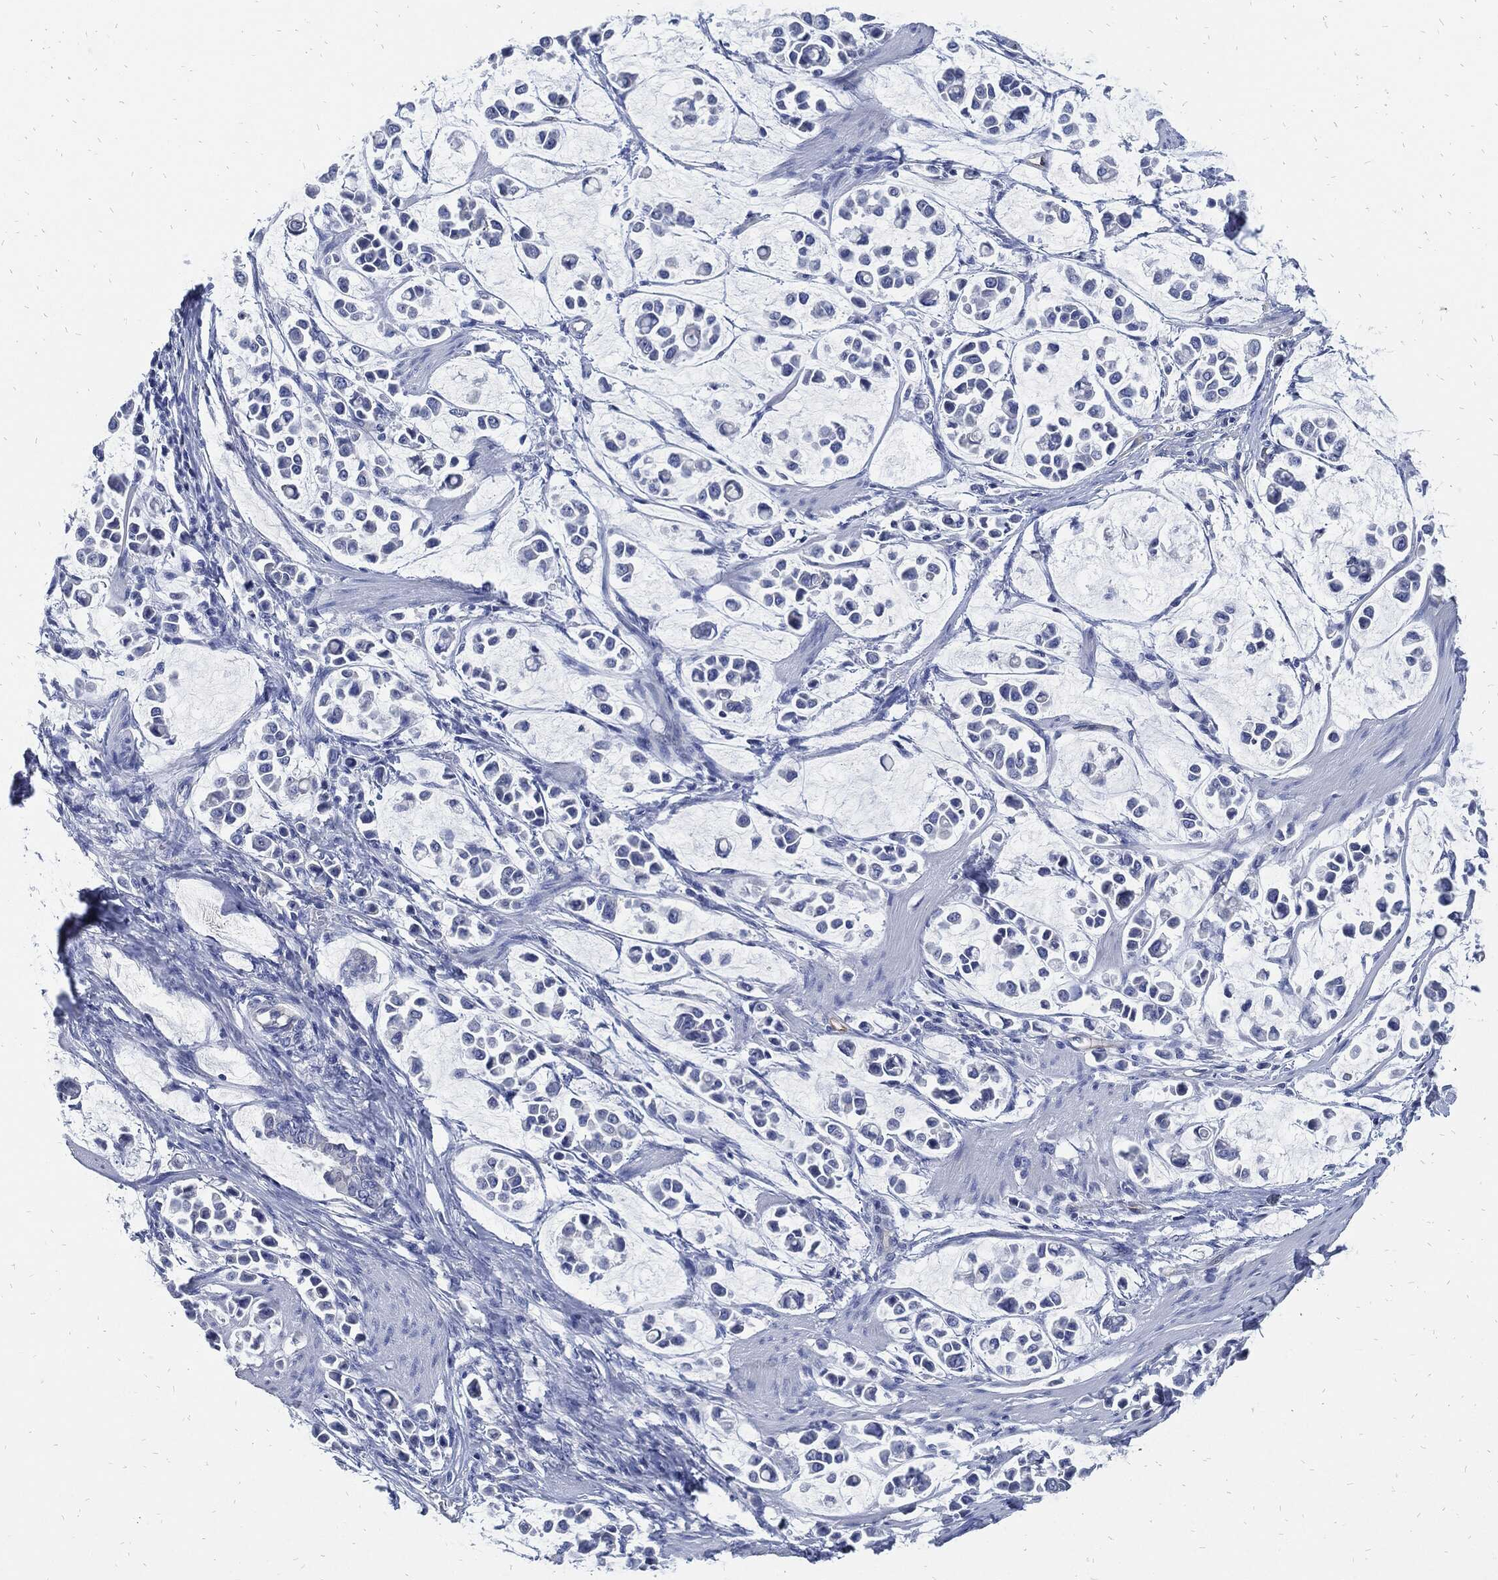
{"staining": {"intensity": "negative", "quantity": "none", "location": "none"}, "tissue": "stomach cancer", "cell_type": "Tumor cells", "image_type": "cancer", "snomed": [{"axis": "morphology", "description": "Adenocarcinoma, NOS"}, {"axis": "topography", "description": "Stomach"}], "caption": "Immunohistochemical staining of human adenocarcinoma (stomach) displays no significant expression in tumor cells.", "gene": "FABP4", "patient": {"sex": "male", "age": 82}}